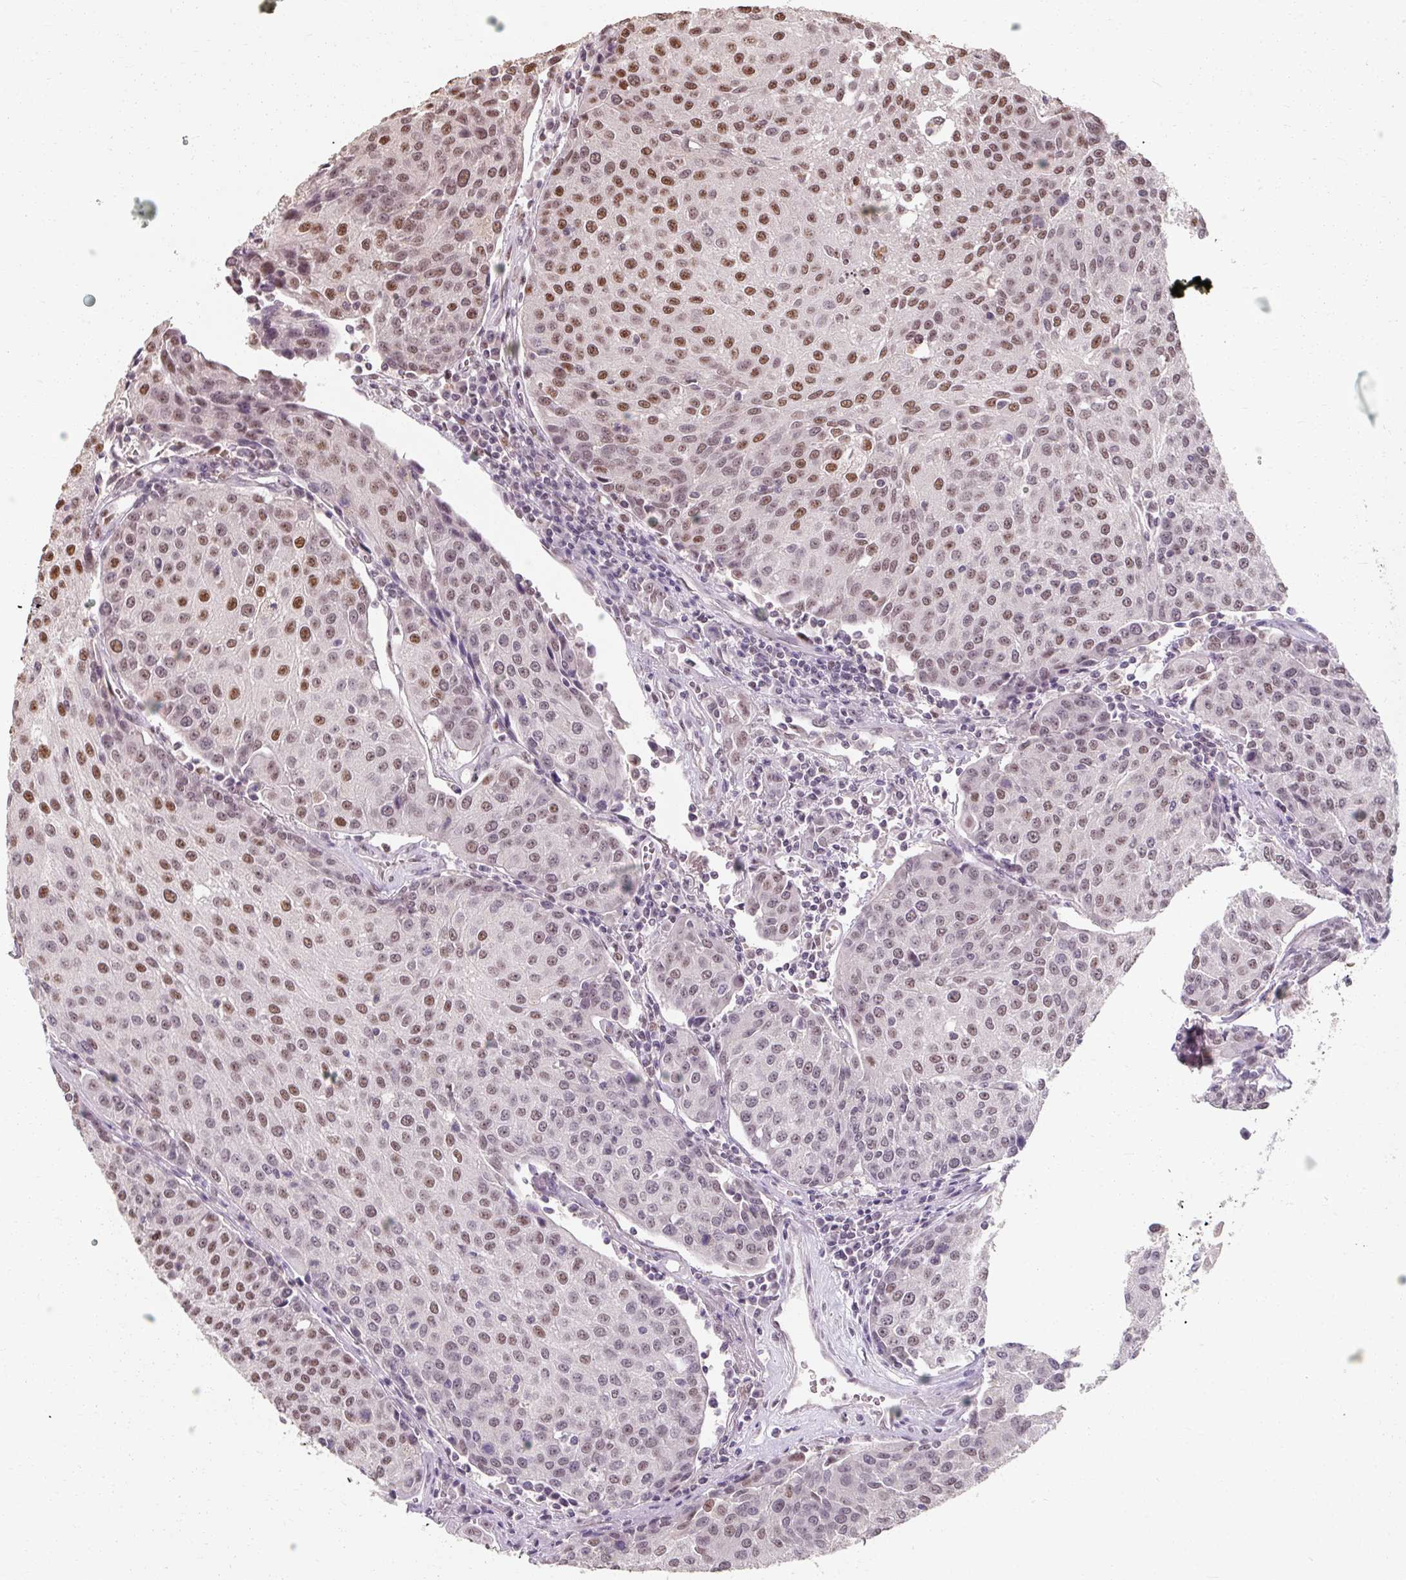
{"staining": {"intensity": "moderate", "quantity": "25%-75%", "location": "nuclear"}, "tissue": "urothelial cancer", "cell_type": "Tumor cells", "image_type": "cancer", "snomed": [{"axis": "morphology", "description": "Urothelial carcinoma, High grade"}, {"axis": "topography", "description": "Urinary bladder"}], "caption": "Immunohistochemical staining of urothelial cancer displays moderate nuclear protein positivity in about 25%-75% of tumor cells. Nuclei are stained in blue.", "gene": "ZFTRAF1", "patient": {"sex": "female", "age": 85}}